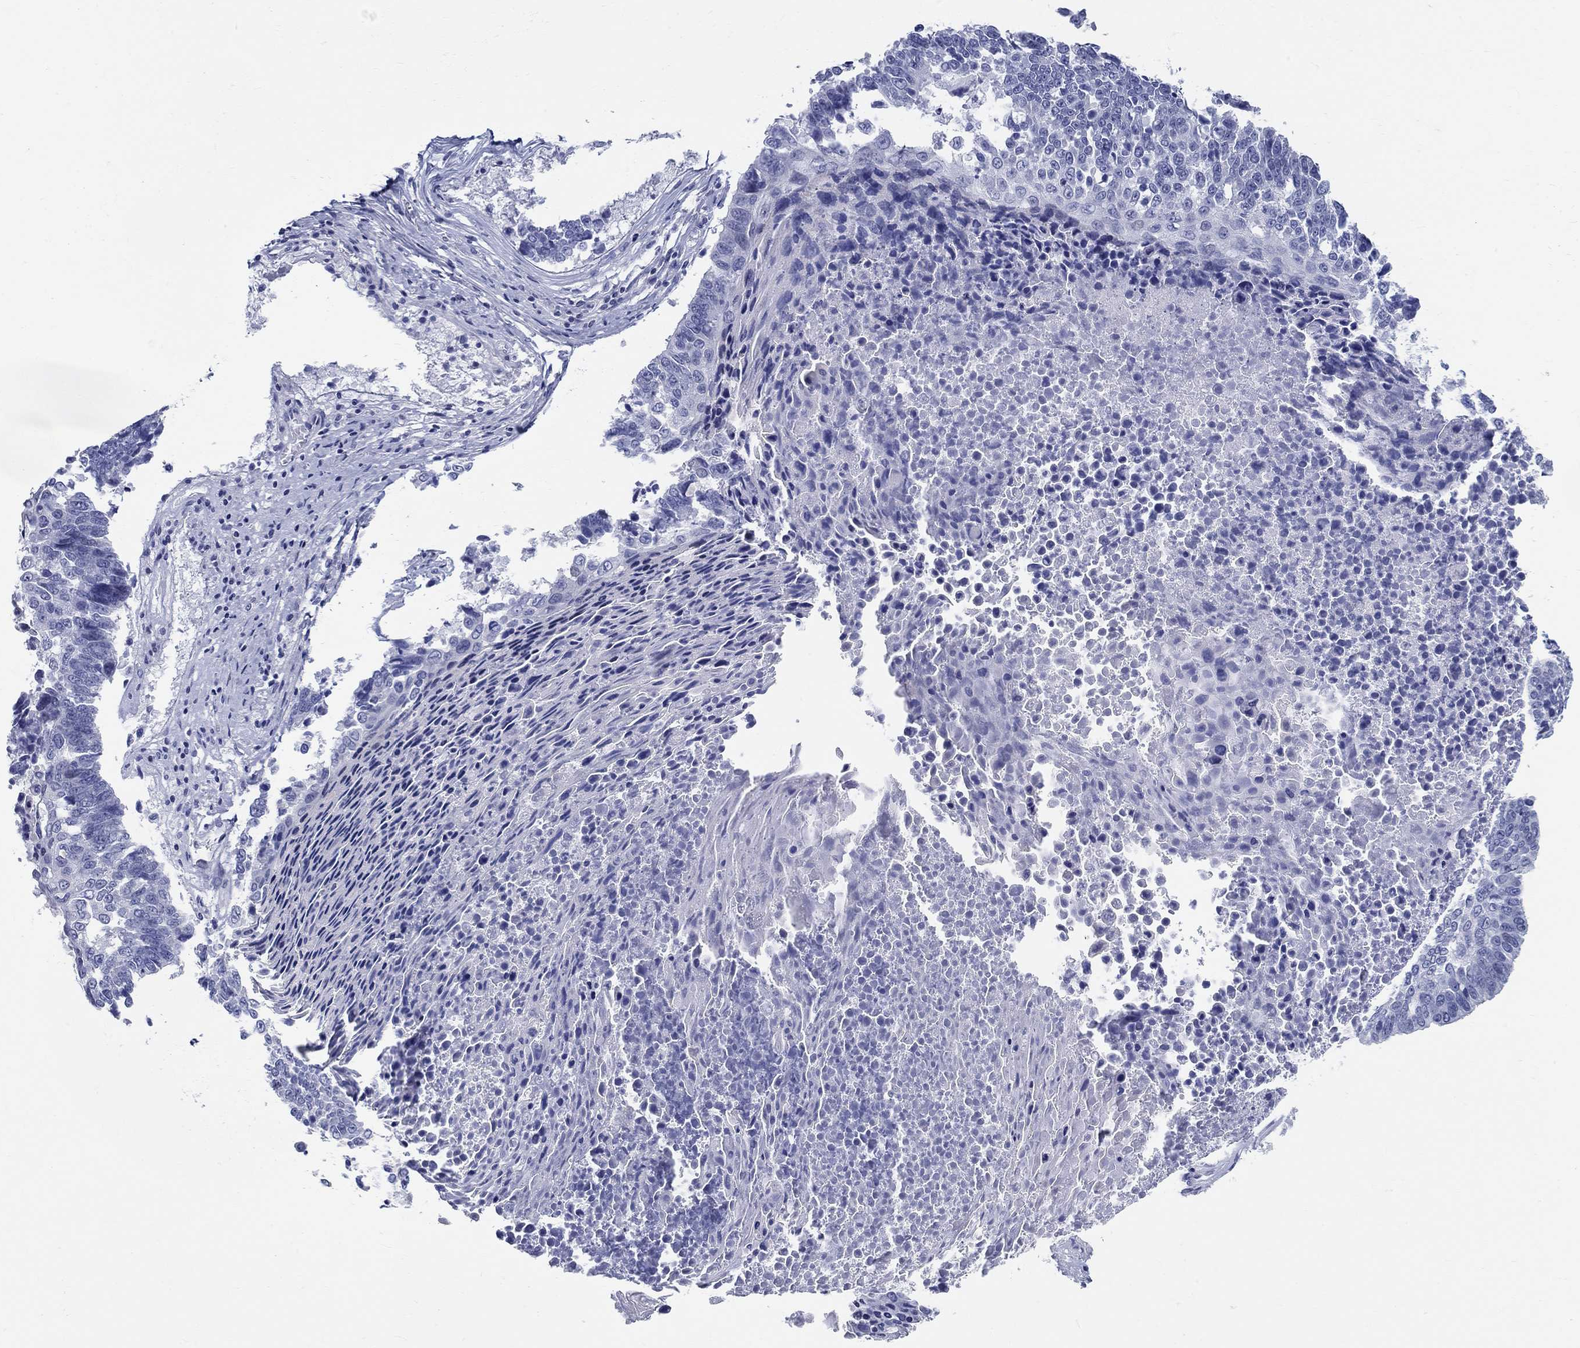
{"staining": {"intensity": "negative", "quantity": "none", "location": "none"}, "tissue": "lung cancer", "cell_type": "Tumor cells", "image_type": "cancer", "snomed": [{"axis": "morphology", "description": "Squamous cell carcinoma, NOS"}, {"axis": "topography", "description": "Lung"}], "caption": "DAB immunohistochemical staining of lung squamous cell carcinoma exhibits no significant expression in tumor cells.", "gene": "CRYGS", "patient": {"sex": "male", "age": 73}}